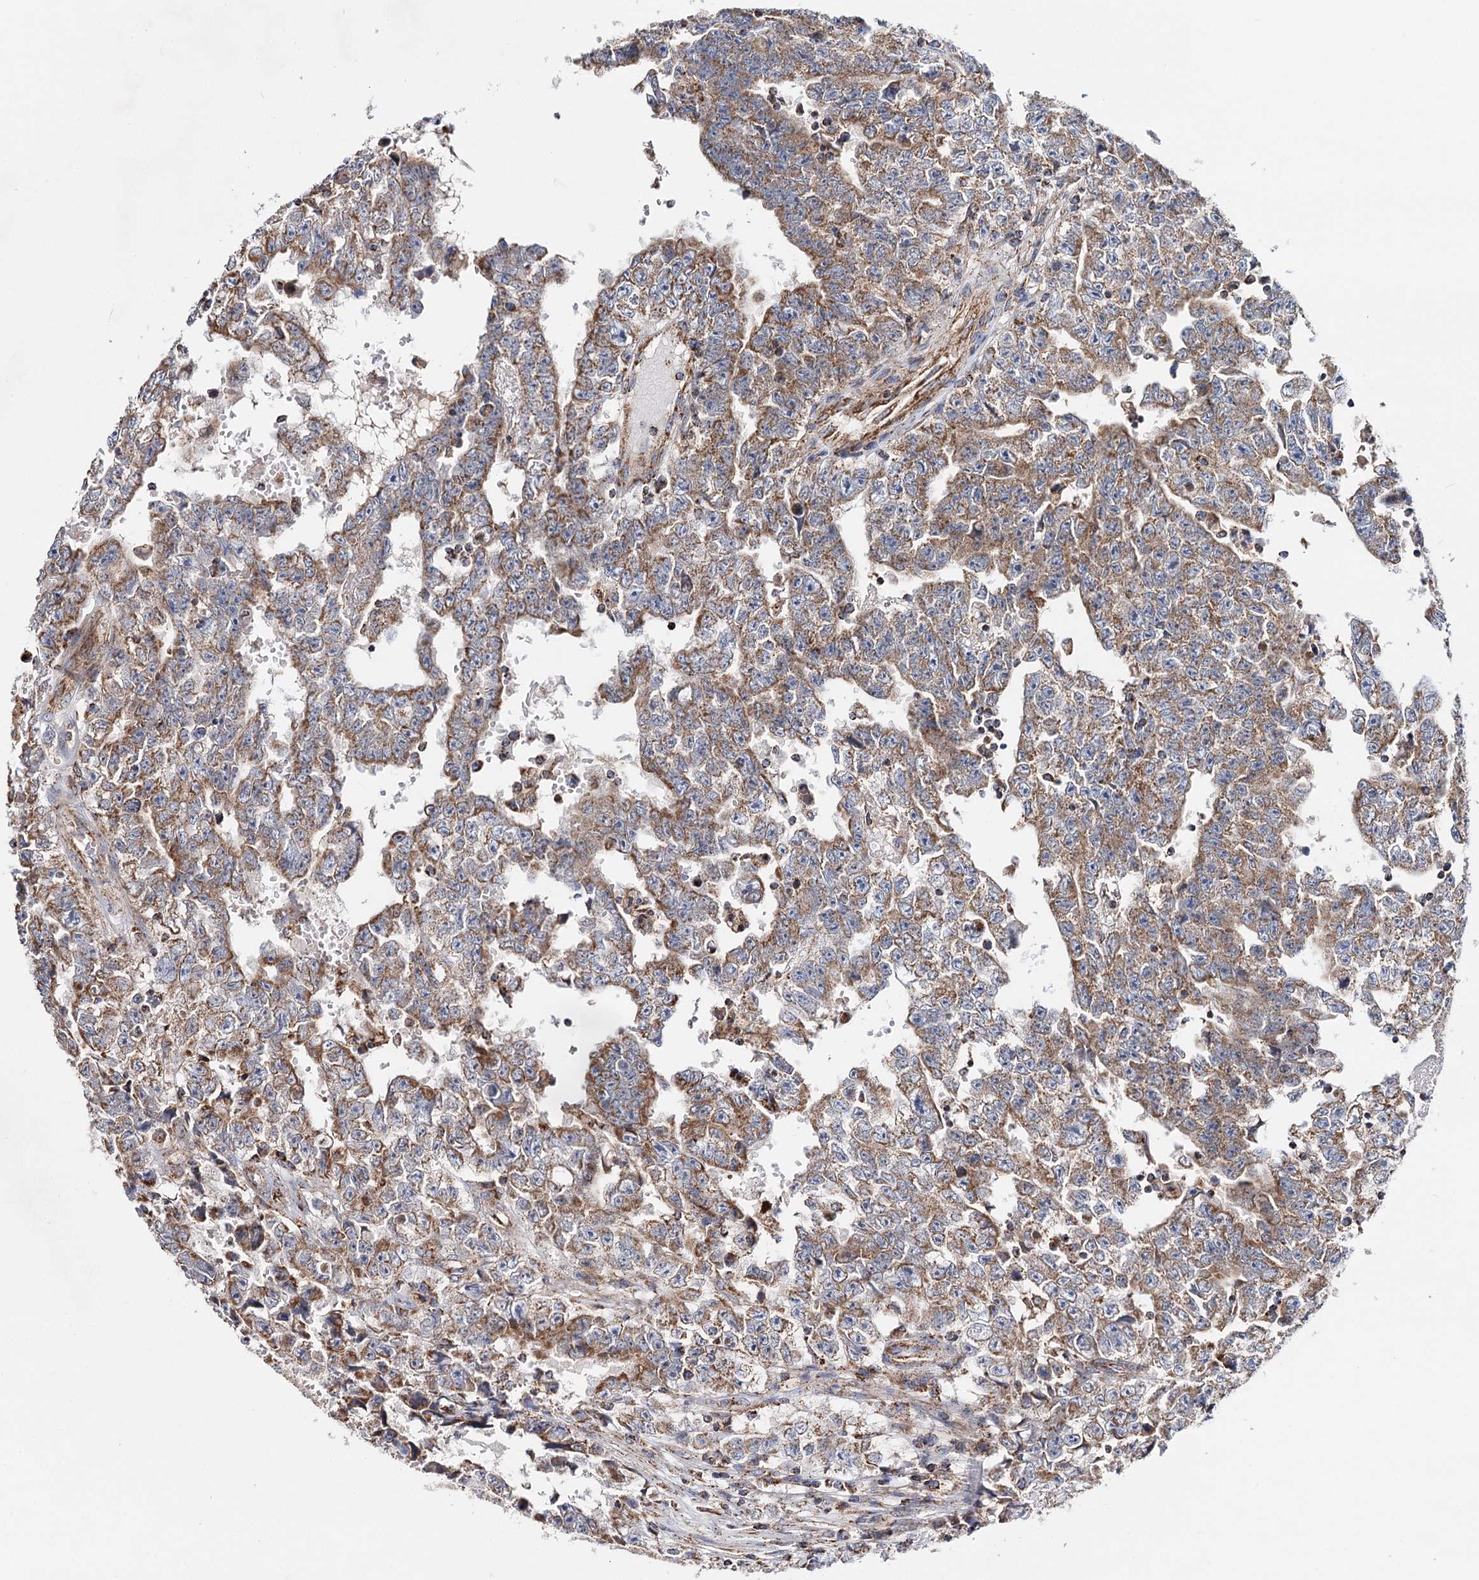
{"staining": {"intensity": "moderate", "quantity": ">75%", "location": "cytoplasmic/membranous"}, "tissue": "testis cancer", "cell_type": "Tumor cells", "image_type": "cancer", "snomed": [{"axis": "morphology", "description": "Carcinoma, Embryonal, NOS"}, {"axis": "topography", "description": "Testis"}], "caption": "Moderate cytoplasmic/membranous protein staining is present in about >75% of tumor cells in embryonal carcinoma (testis).", "gene": "CFAP46", "patient": {"sex": "male", "age": 25}}